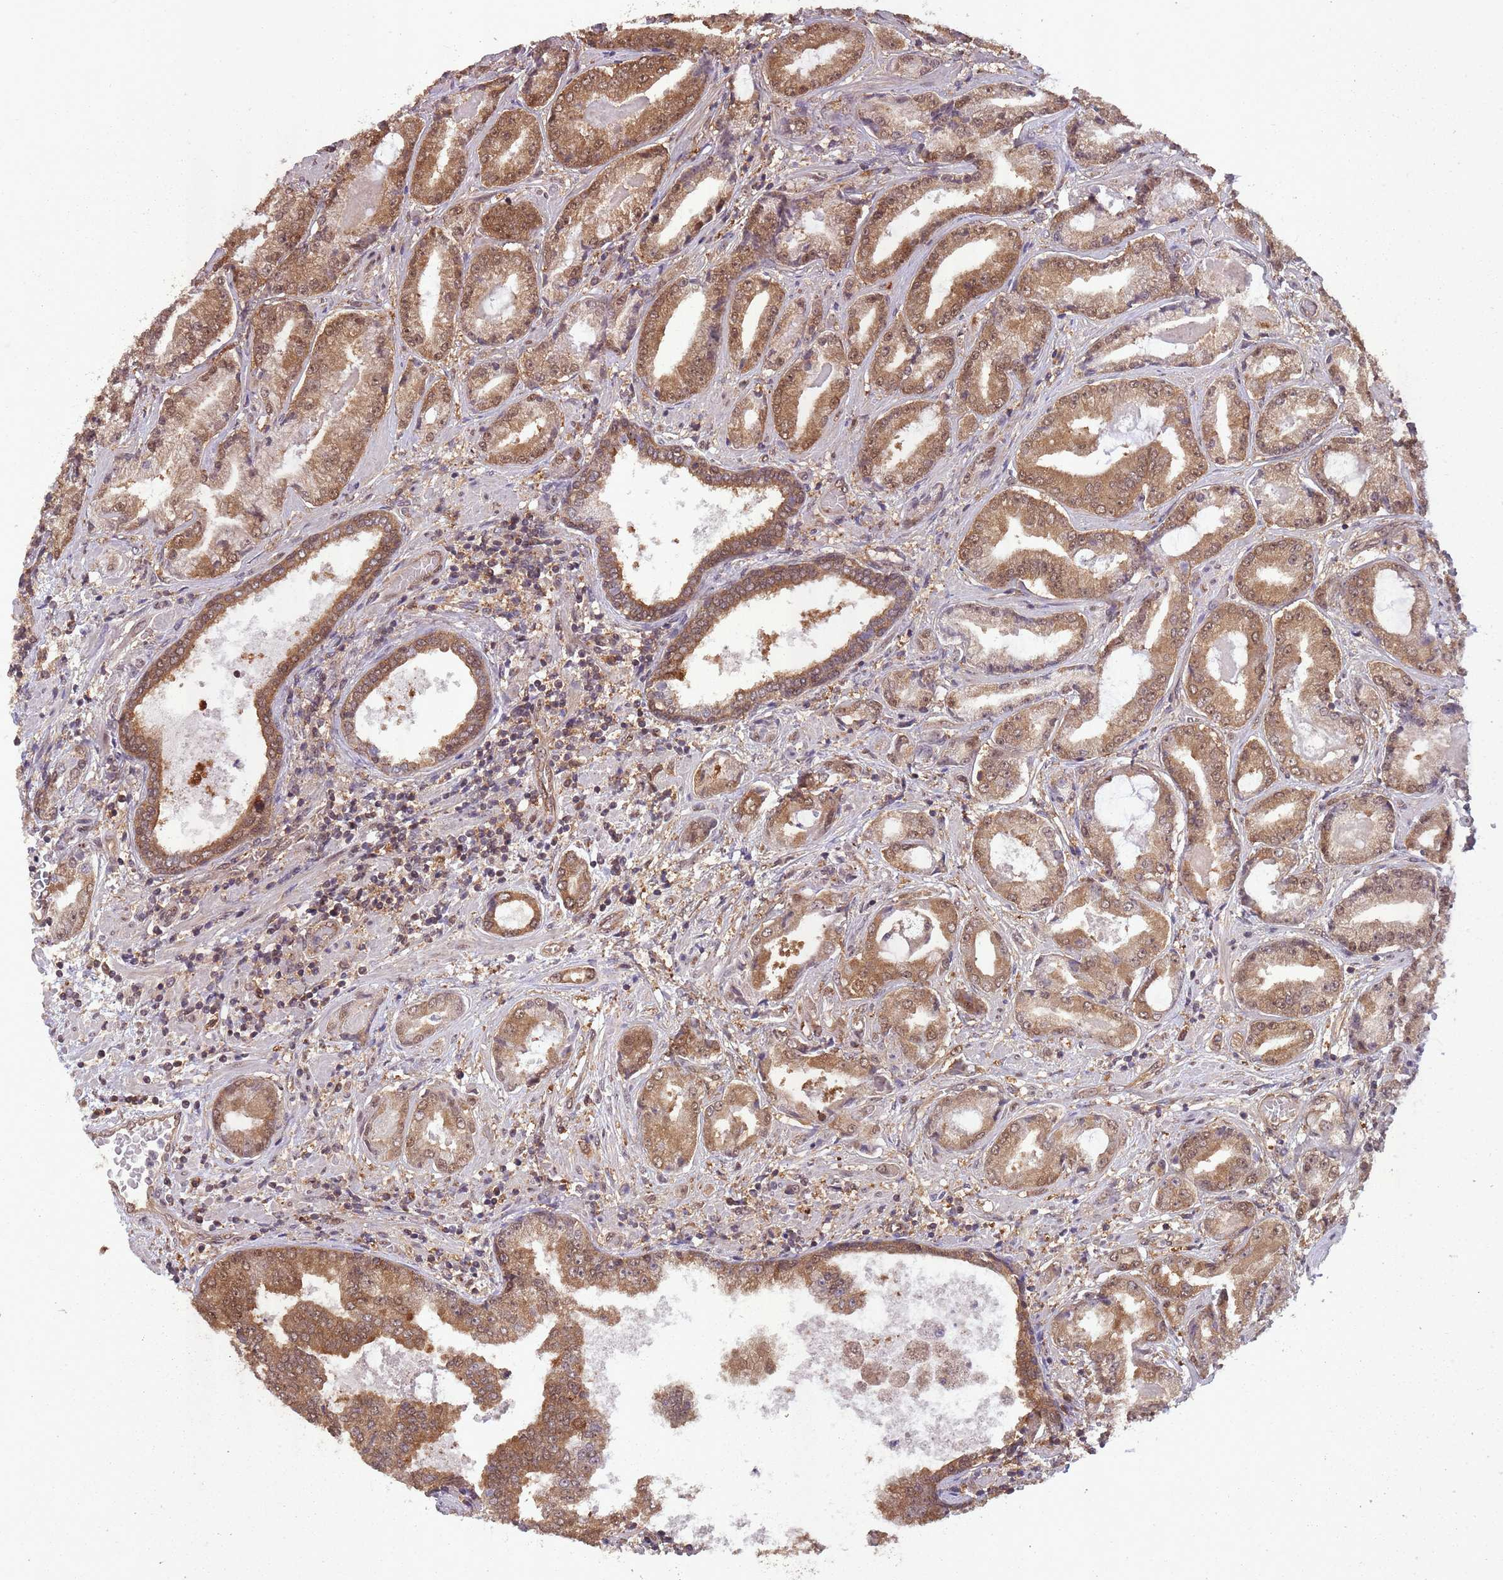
{"staining": {"intensity": "moderate", "quantity": ">75%", "location": "cytoplasmic/membranous,nuclear"}, "tissue": "prostate cancer", "cell_type": "Tumor cells", "image_type": "cancer", "snomed": [{"axis": "morphology", "description": "Adenocarcinoma, High grade"}, {"axis": "topography", "description": "Prostate"}], "caption": "Human prostate cancer (adenocarcinoma (high-grade)) stained for a protein (brown) shows moderate cytoplasmic/membranous and nuclear positive positivity in about >75% of tumor cells.", "gene": "PPP6R3", "patient": {"sex": "male", "age": 68}}